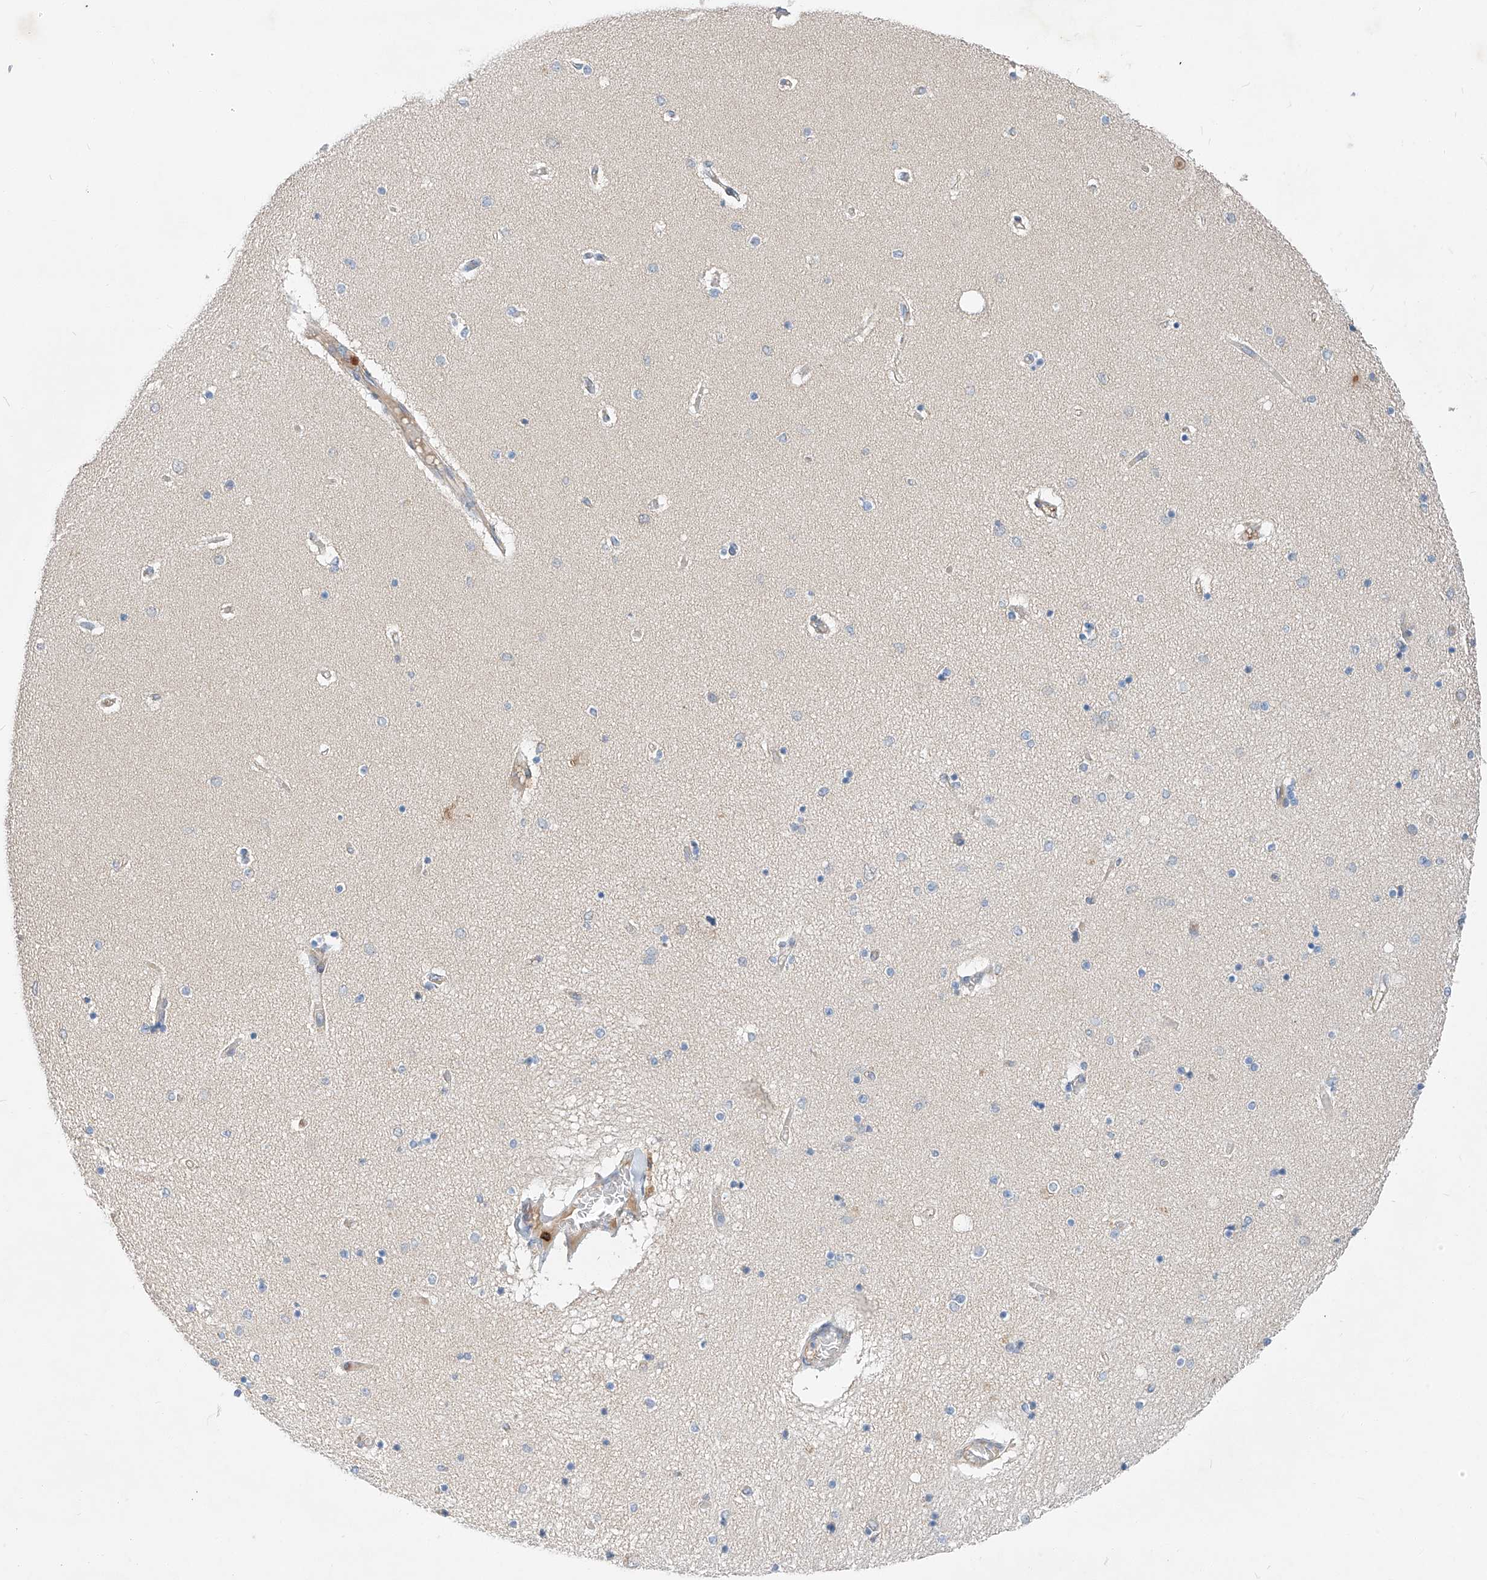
{"staining": {"intensity": "negative", "quantity": "none", "location": "none"}, "tissue": "hippocampus", "cell_type": "Glial cells", "image_type": "normal", "snomed": [{"axis": "morphology", "description": "Normal tissue, NOS"}, {"axis": "topography", "description": "Hippocampus"}], "caption": "DAB (3,3'-diaminobenzidine) immunohistochemical staining of benign hippocampus demonstrates no significant expression in glial cells.", "gene": "RUSC1", "patient": {"sex": "female", "age": 54}}